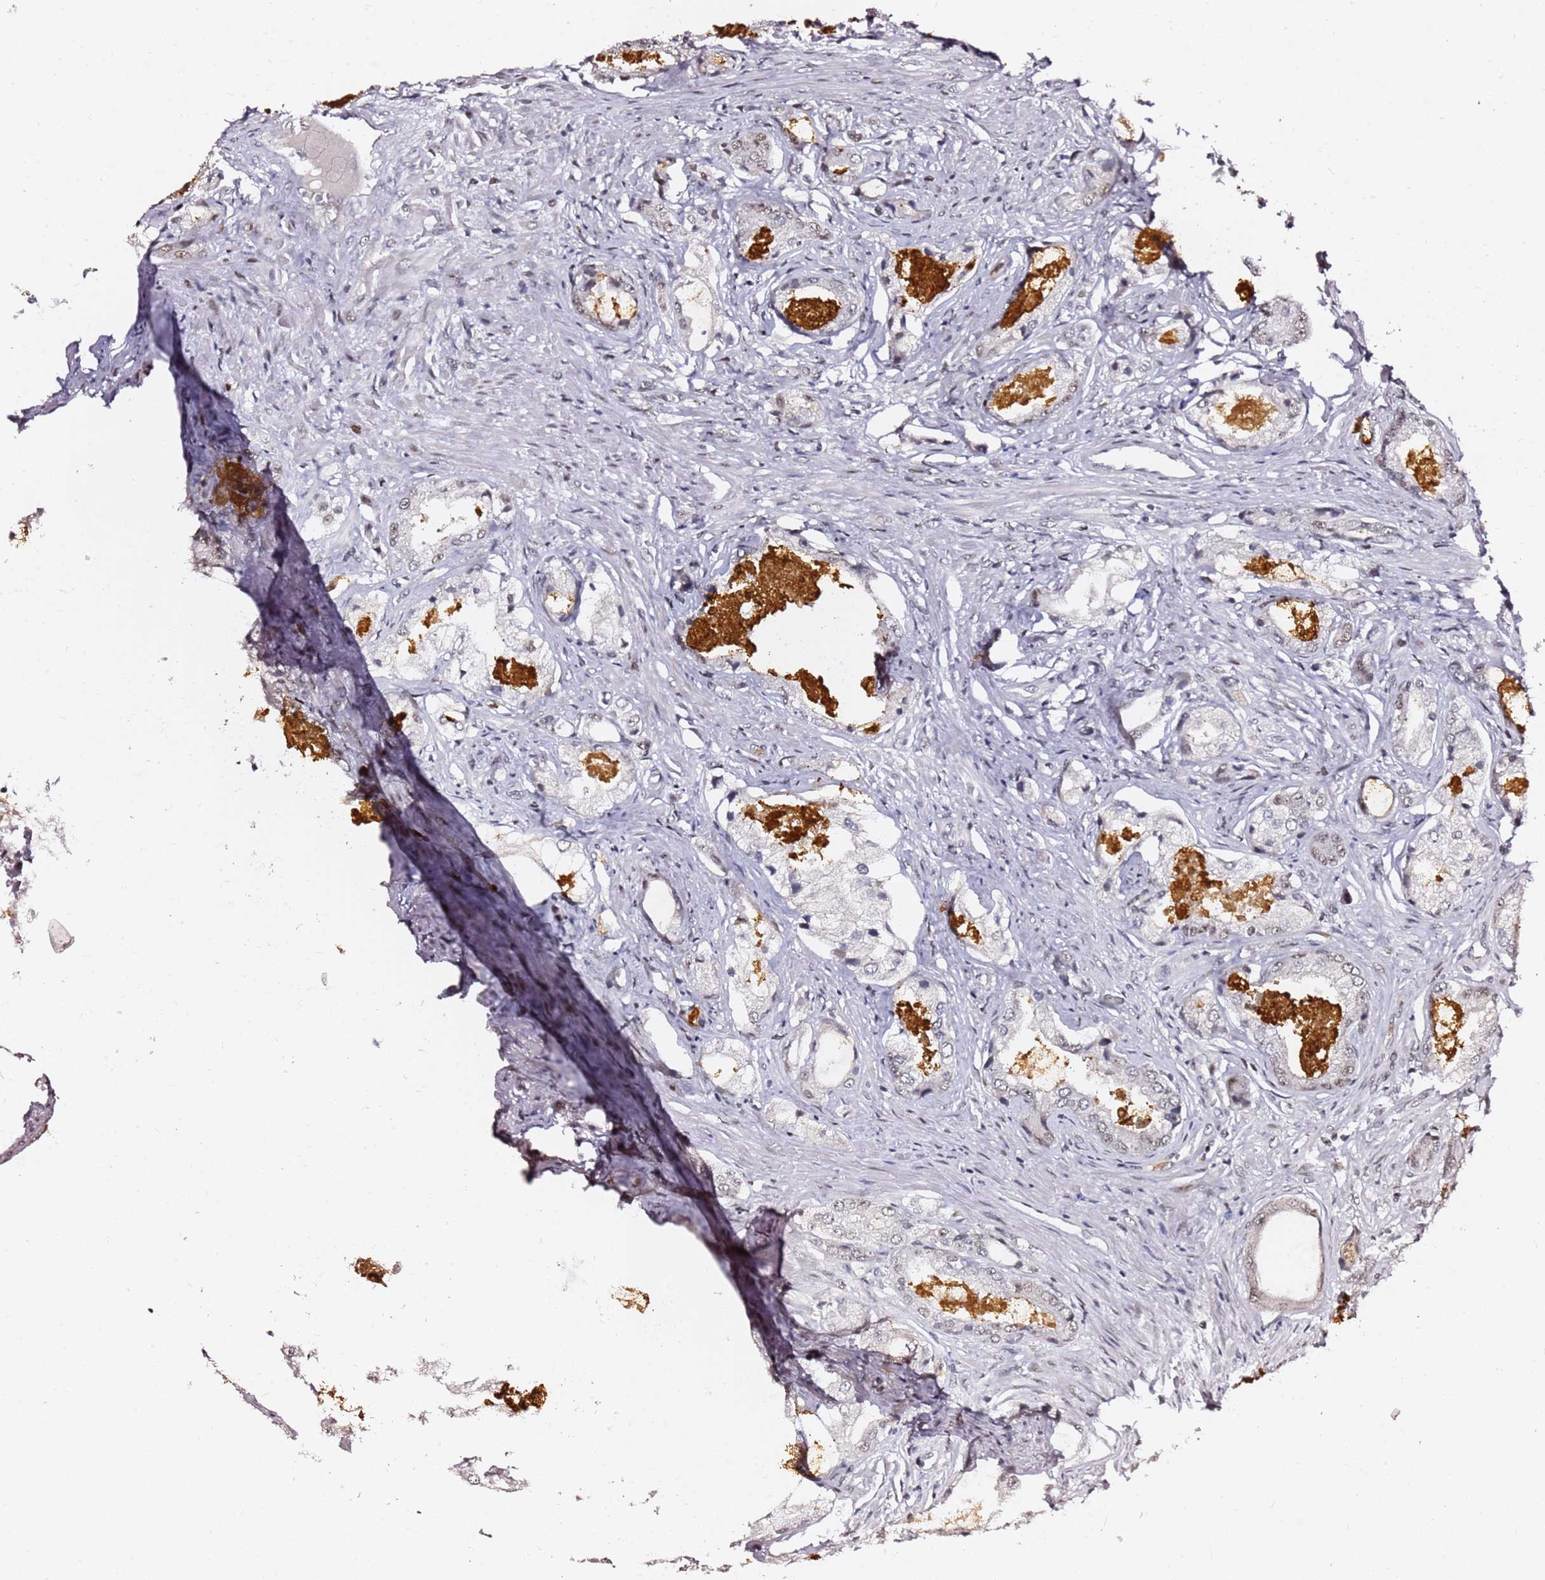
{"staining": {"intensity": "weak", "quantity": "<25%", "location": "nuclear"}, "tissue": "prostate cancer", "cell_type": "Tumor cells", "image_type": "cancer", "snomed": [{"axis": "morphology", "description": "Adenocarcinoma, Low grade"}, {"axis": "topography", "description": "Prostate"}], "caption": "This is an IHC image of human low-grade adenocarcinoma (prostate). There is no positivity in tumor cells.", "gene": "FCF1", "patient": {"sex": "male", "age": 68}}